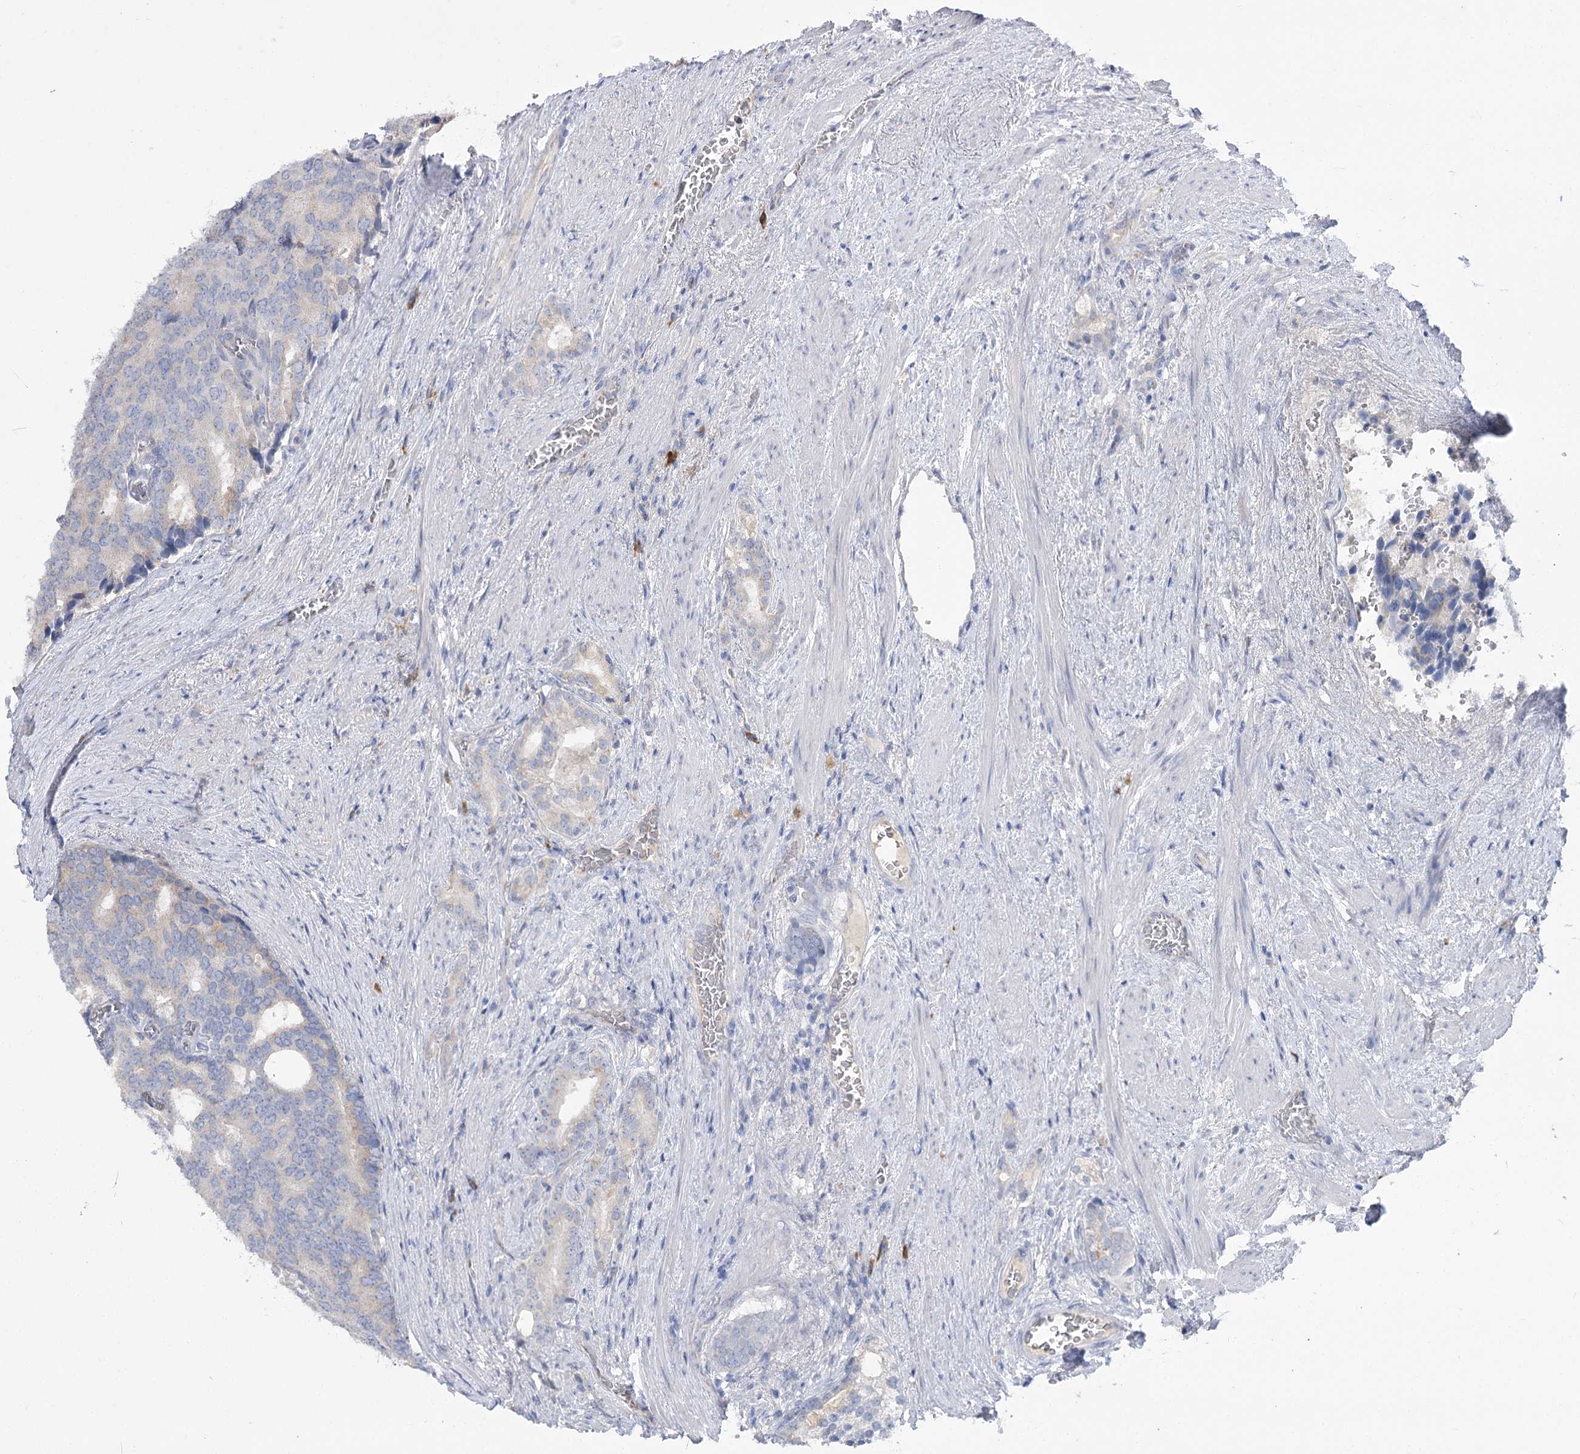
{"staining": {"intensity": "negative", "quantity": "none", "location": "none"}, "tissue": "prostate cancer", "cell_type": "Tumor cells", "image_type": "cancer", "snomed": [{"axis": "morphology", "description": "Adenocarcinoma, Low grade"}, {"axis": "topography", "description": "Prostate"}], "caption": "Tumor cells are negative for protein expression in human prostate cancer (adenocarcinoma (low-grade)). Nuclei are stained in blue.", "gene": "IL1RAP", "patient": {"sex": "male", "age": 71}}